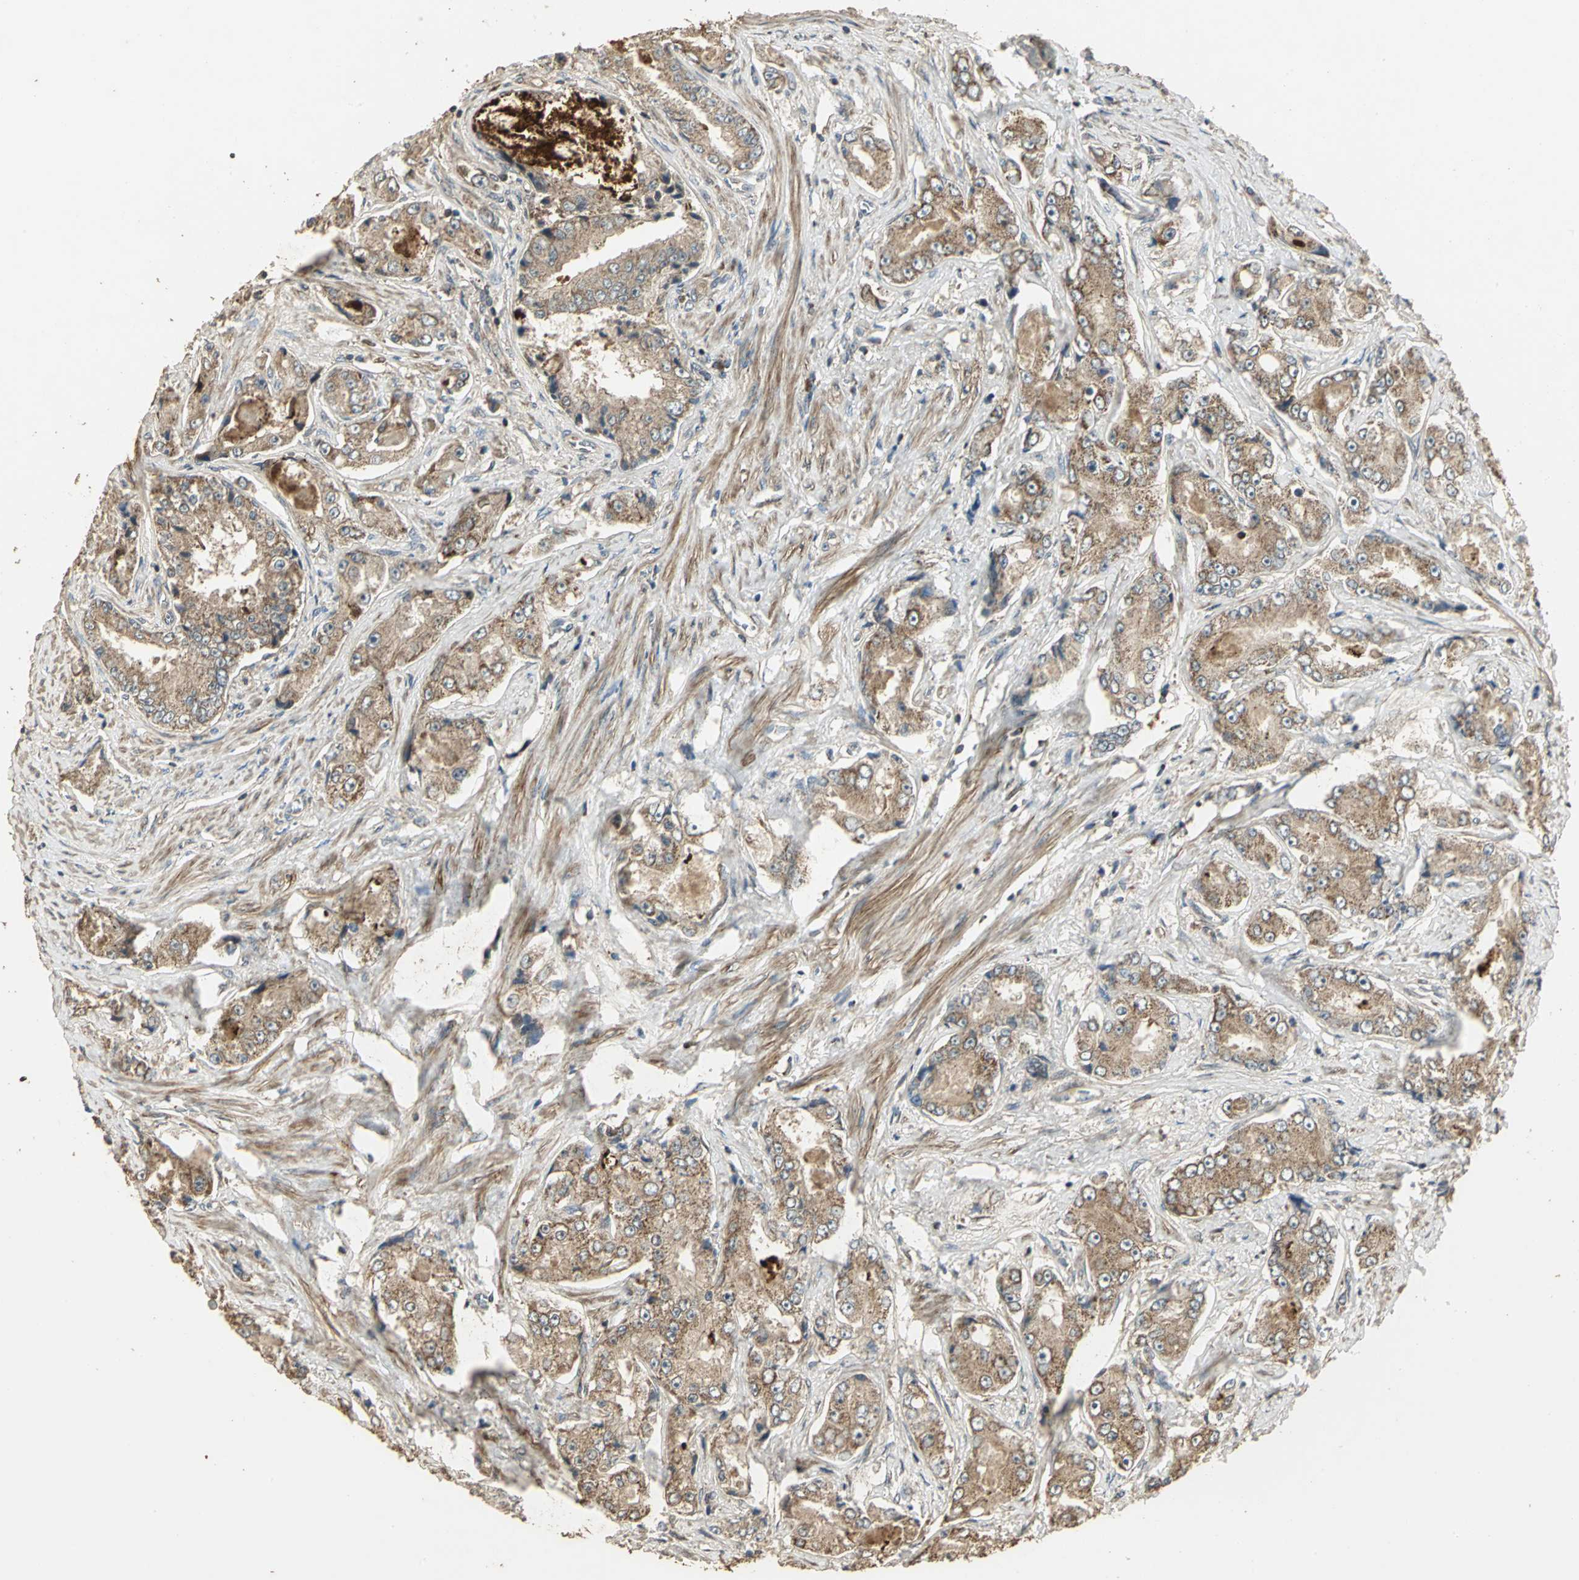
{"staining": {"intensity": "moderate", "quantity": ">75%", "location": "cytoplasmic/membranous"}, "tissue": "prostate cancer", "cell_type": "Tumor cells", "image_type": "cancer", "snomed": [{"axis": "morphology", "description": "Adenocarcinoma, High grade"}, {"axis": "topography", "description": "Prostate"}], "caption": "Human prostate high-grade adenocarcinoma stained with a brown dye shows moderate cytoplasmic/membranous positive positivity in approximately >75% of tumor cells.", "gene": "KANK1", "patient": {"sex": "male", "age": 73}}